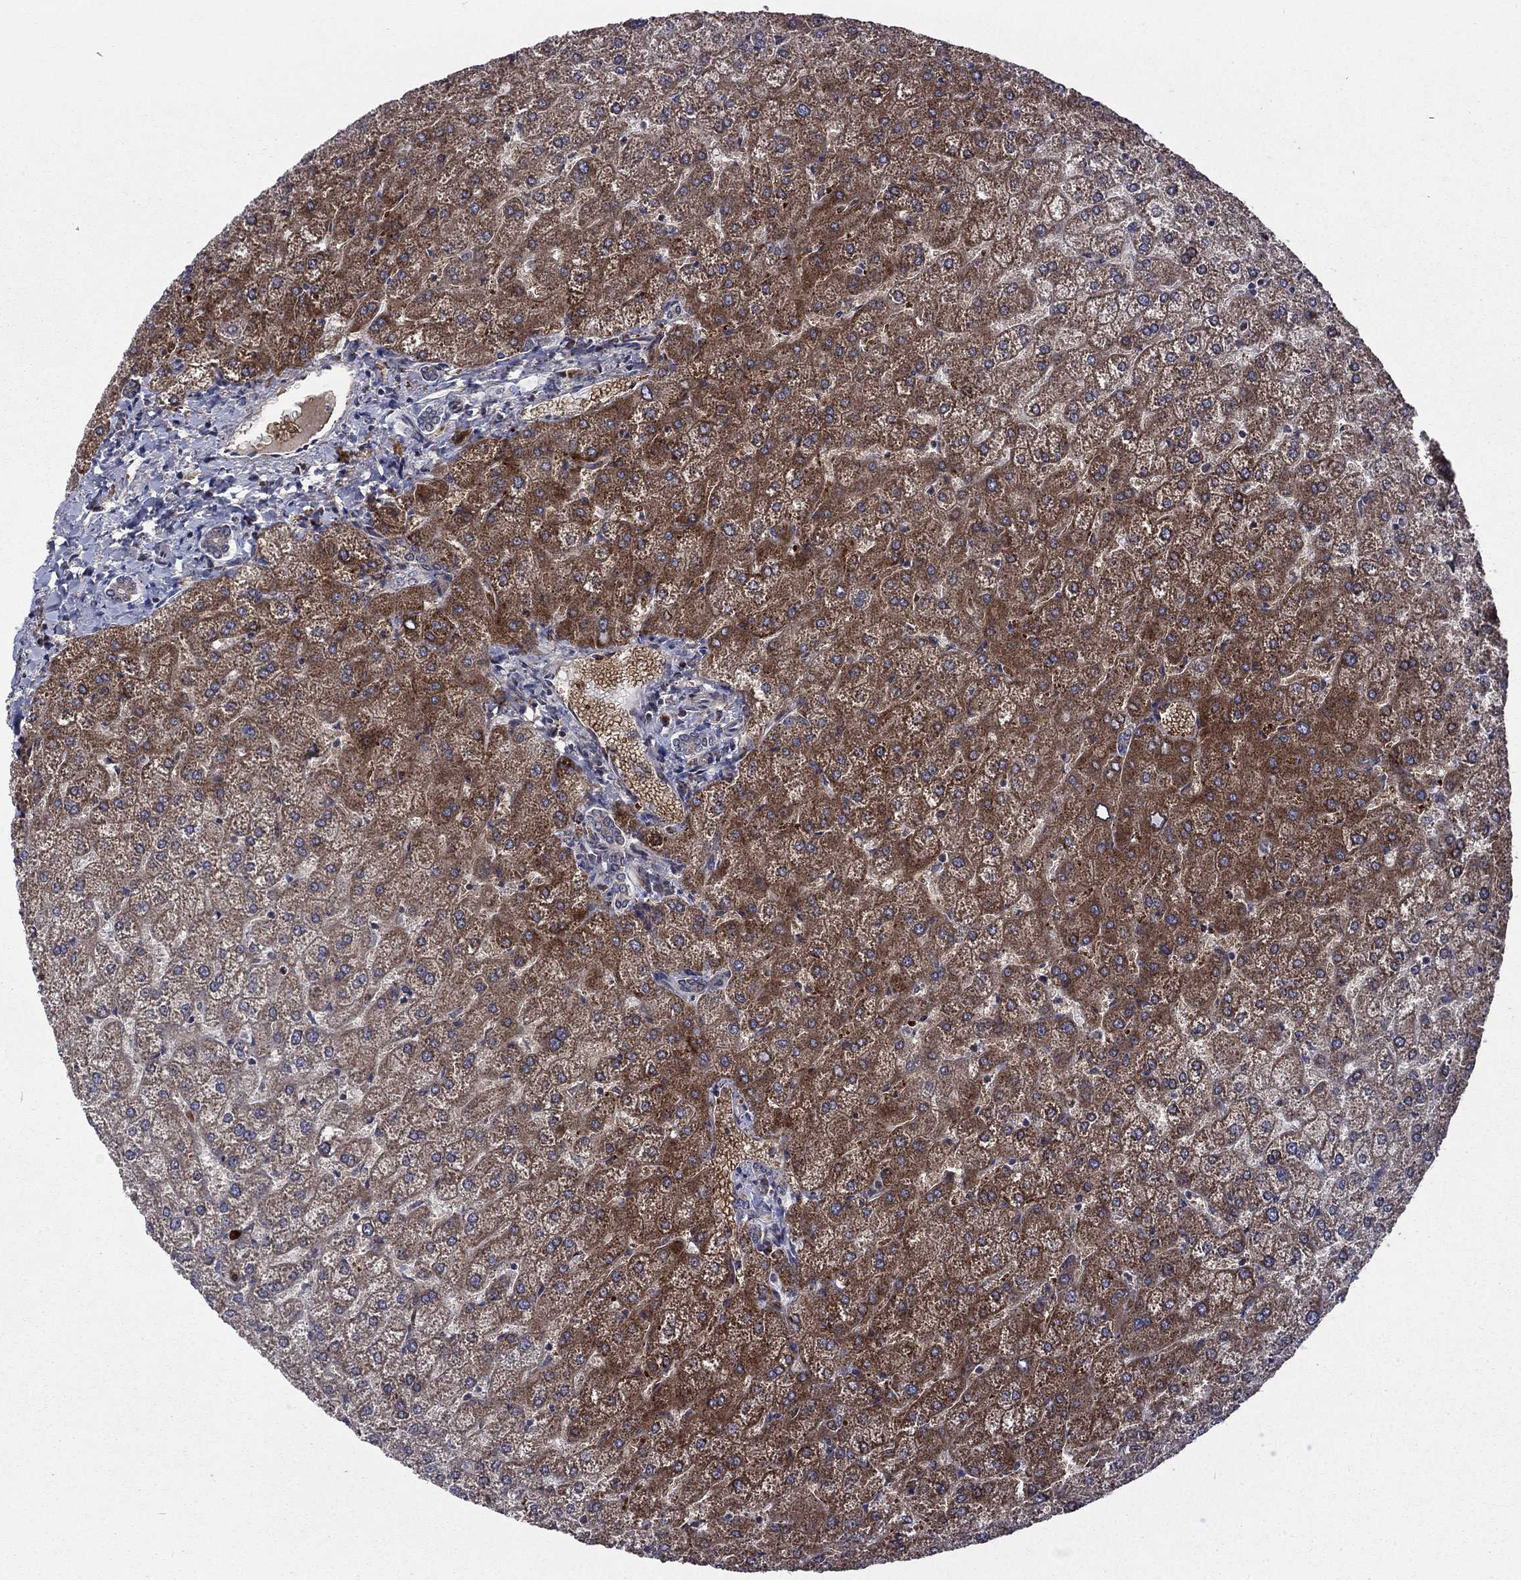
{"staining": {"intensity": "negative", "quantity": "none", "location": "none"}, "tissue": "liver", "cell_type": "Cholangiocytes", "image_type": "normal", "snomed": [{"axis": "morphology", "description": "Normal tissue, NOS"}, {"axis": "topography", "description": "Liver"}], "caption": "DAB immunohistochemical staining of benign liver displays no significant staining in cholangiocytes.", "gene": "NDUFC1", "patient": {"sex": "female", "age": 32}}